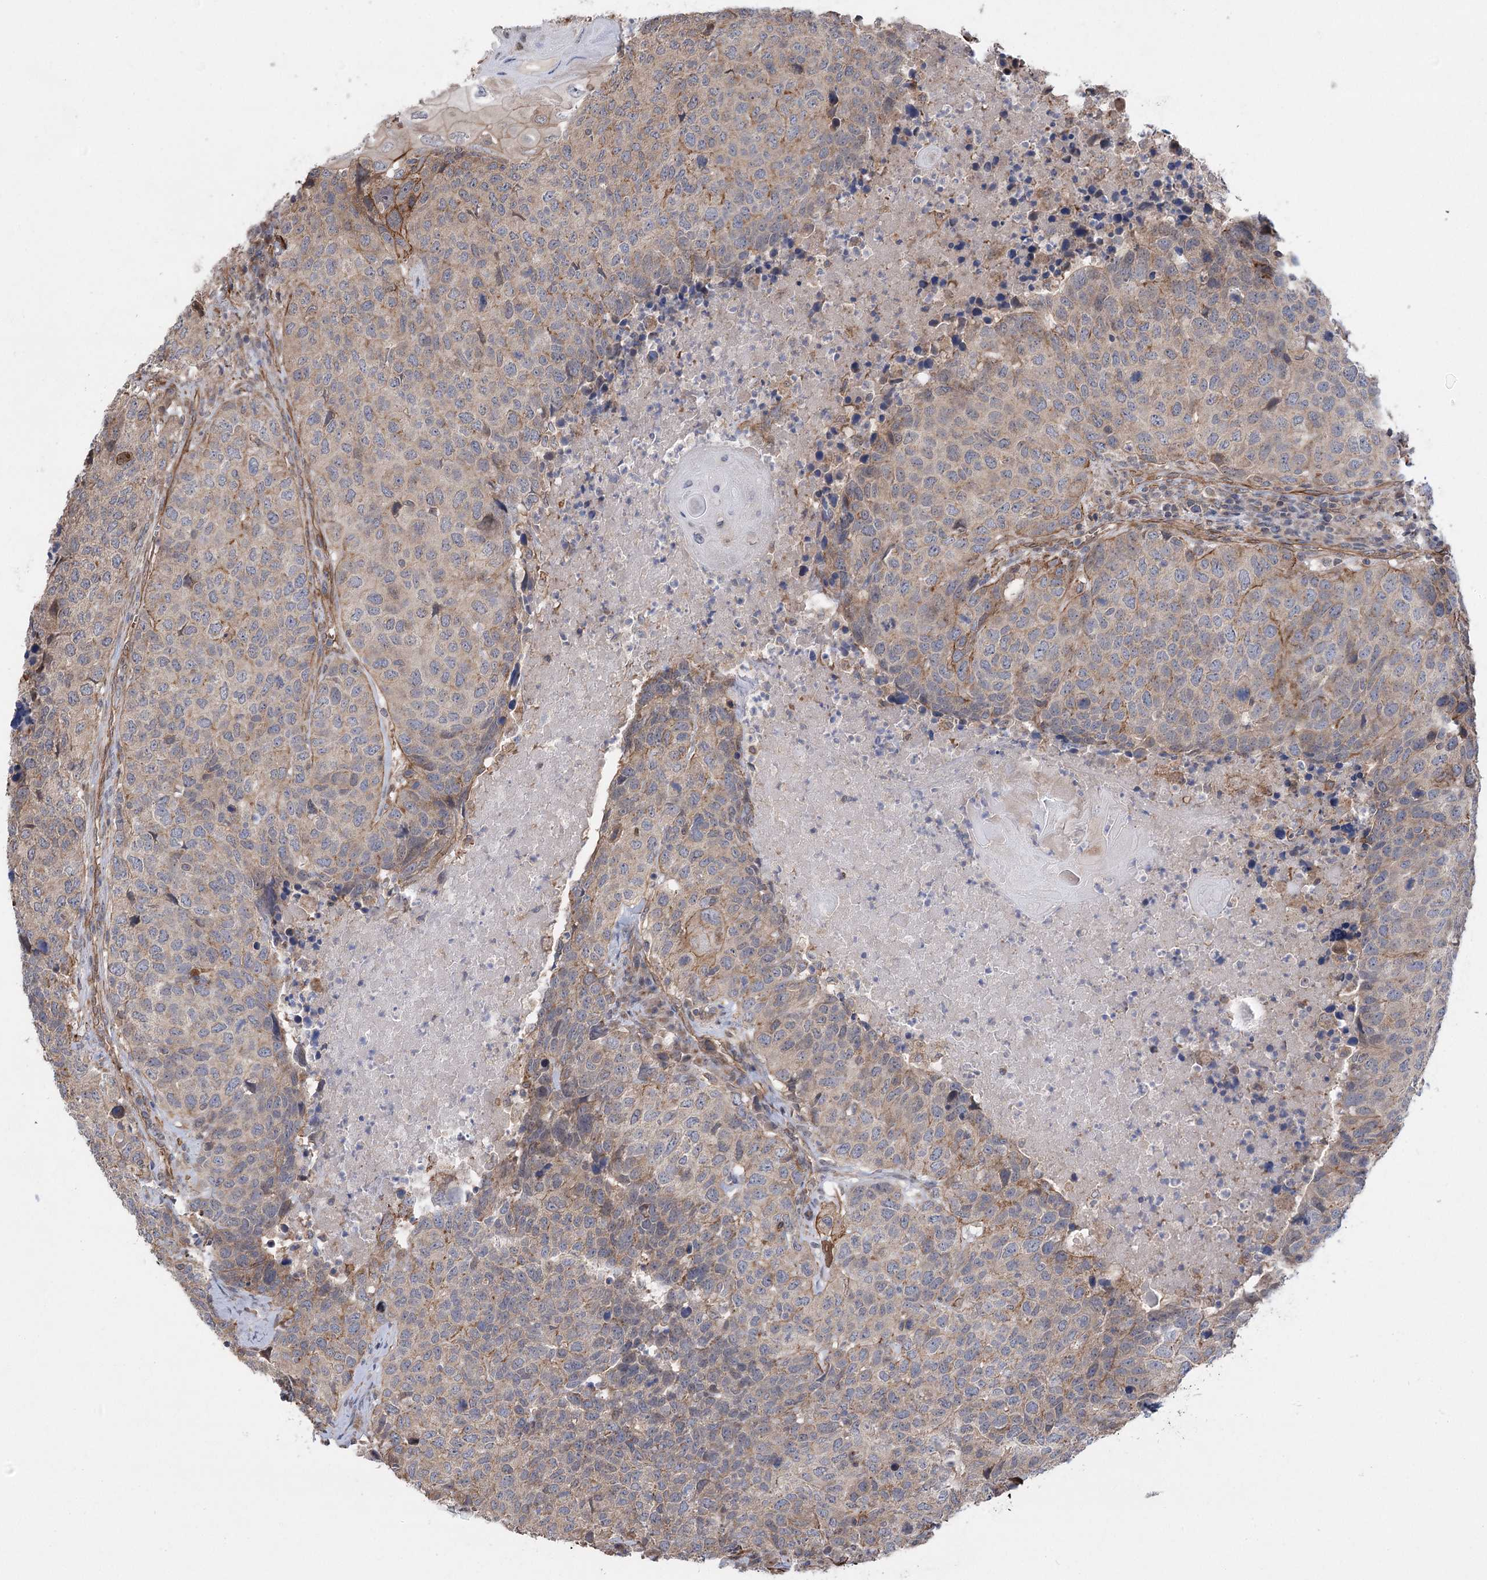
{"staining": {"intensity": "negative", "quantity": "none", "location": "none"}, "tissue": "head and neck cancer", "cell_type": "Tumor cells", "image_type": "cancer", "snomed": [{"axis": "morphology", "description": "Squamous cell carcinoma, NOS"}, {"axis": "topography", "description": "Head-Neck"}], "caption": "Tumor cells show no significant staining in head and neck cancer (squamous cell carcinoma).", "gene": "RWDD4", "patient": {"sex": "male", "age": 66}}